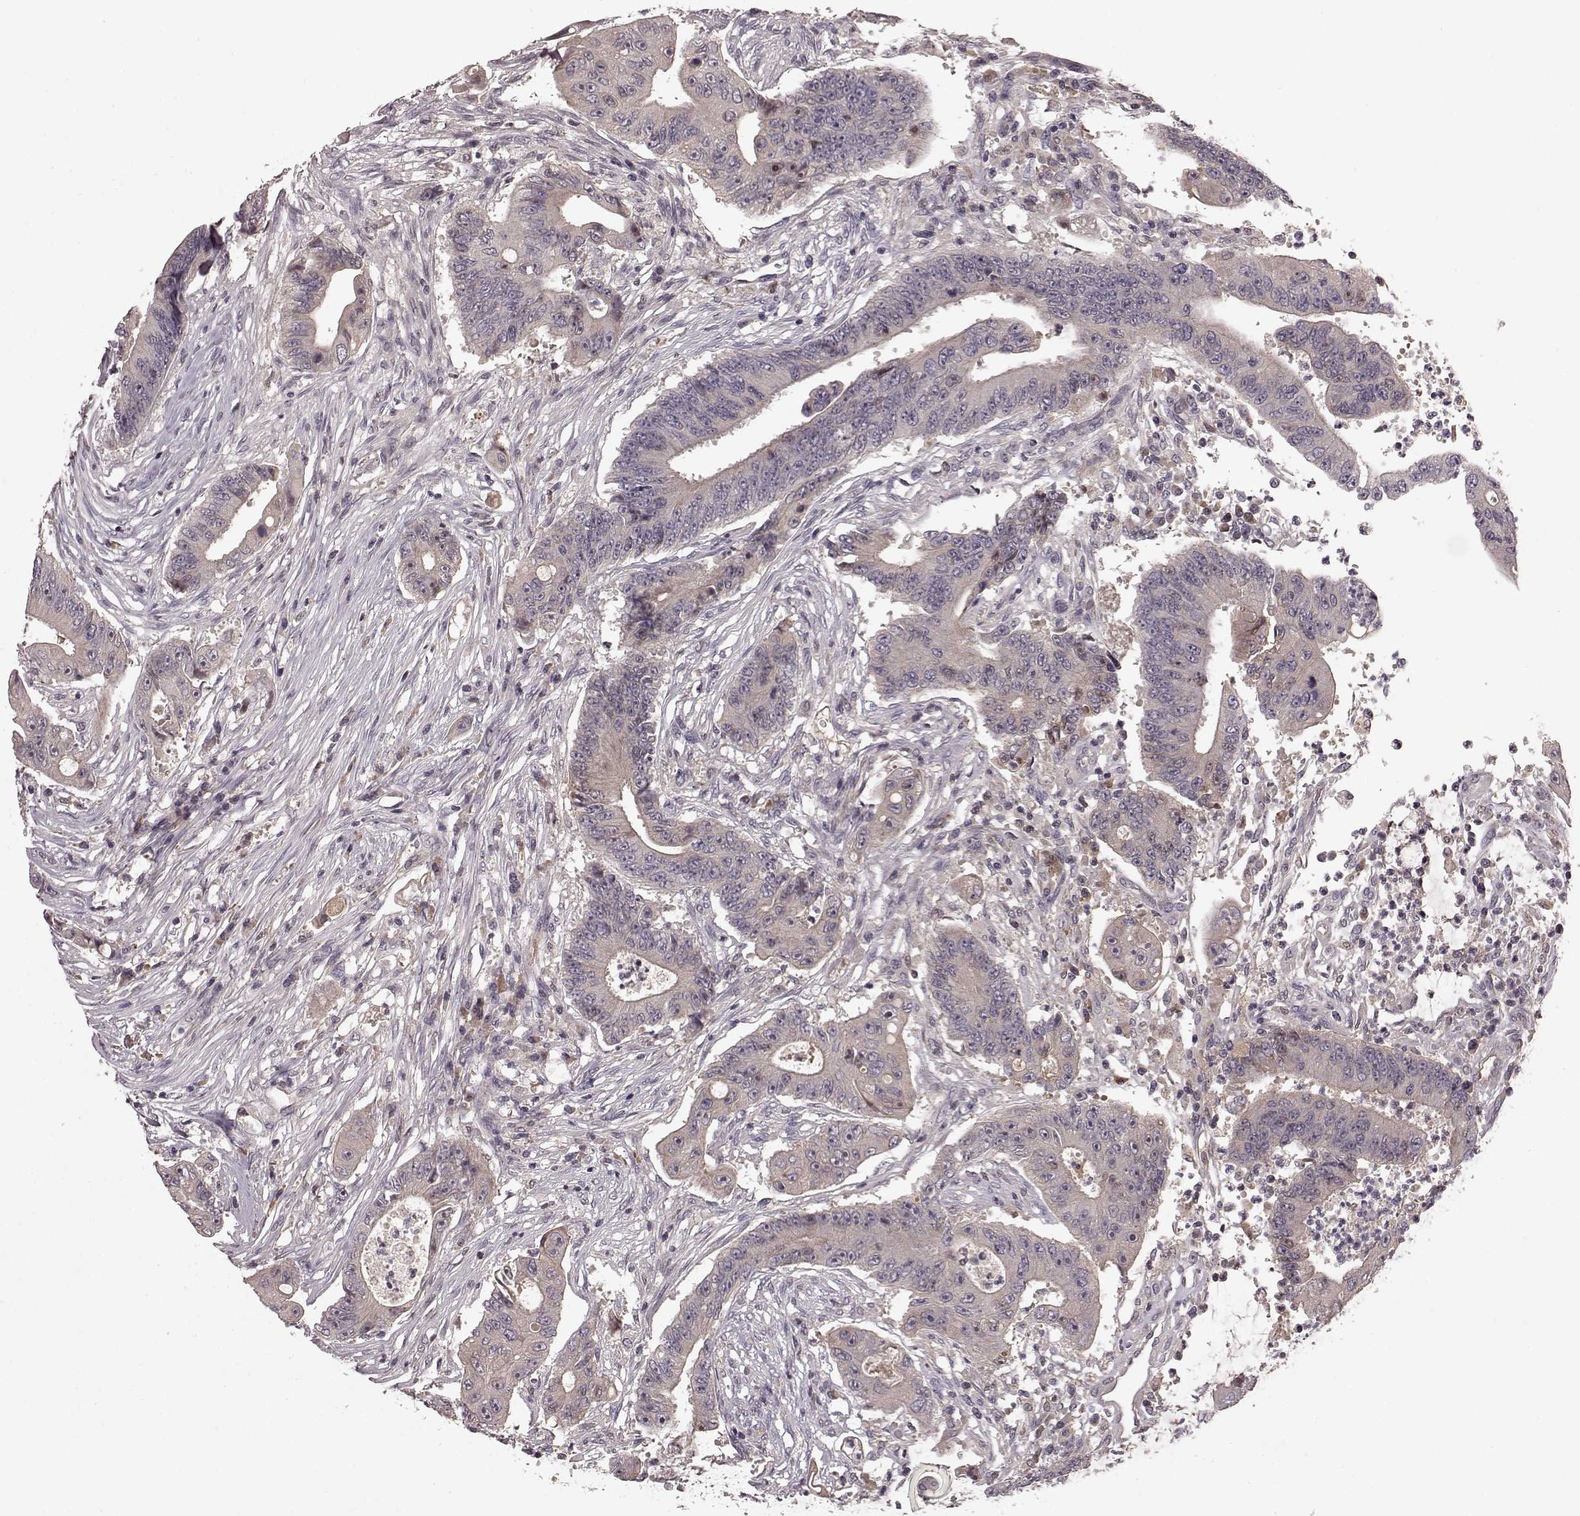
{"staining": {"intensity": "negative", "quantity": "none", "location": "none"}, "tissue": "colorectal cancer", "cell_type": "Tumor cells", "image_type": "cancer", "snomed": [{"axis": "morphology", "description": "Adenocarcinoma, NOS"}, {"axis": "topography", "description": "Rectum"}], "caption": "Micrograph shows no protein positivity in tumor cells of adenocarcinoma (colorectal) tissue. (DAB immunohistochemistry with hematoxylin counter stain).", "gene": "SLC22A18", "patient": {"sex": "male", "age": 54}}